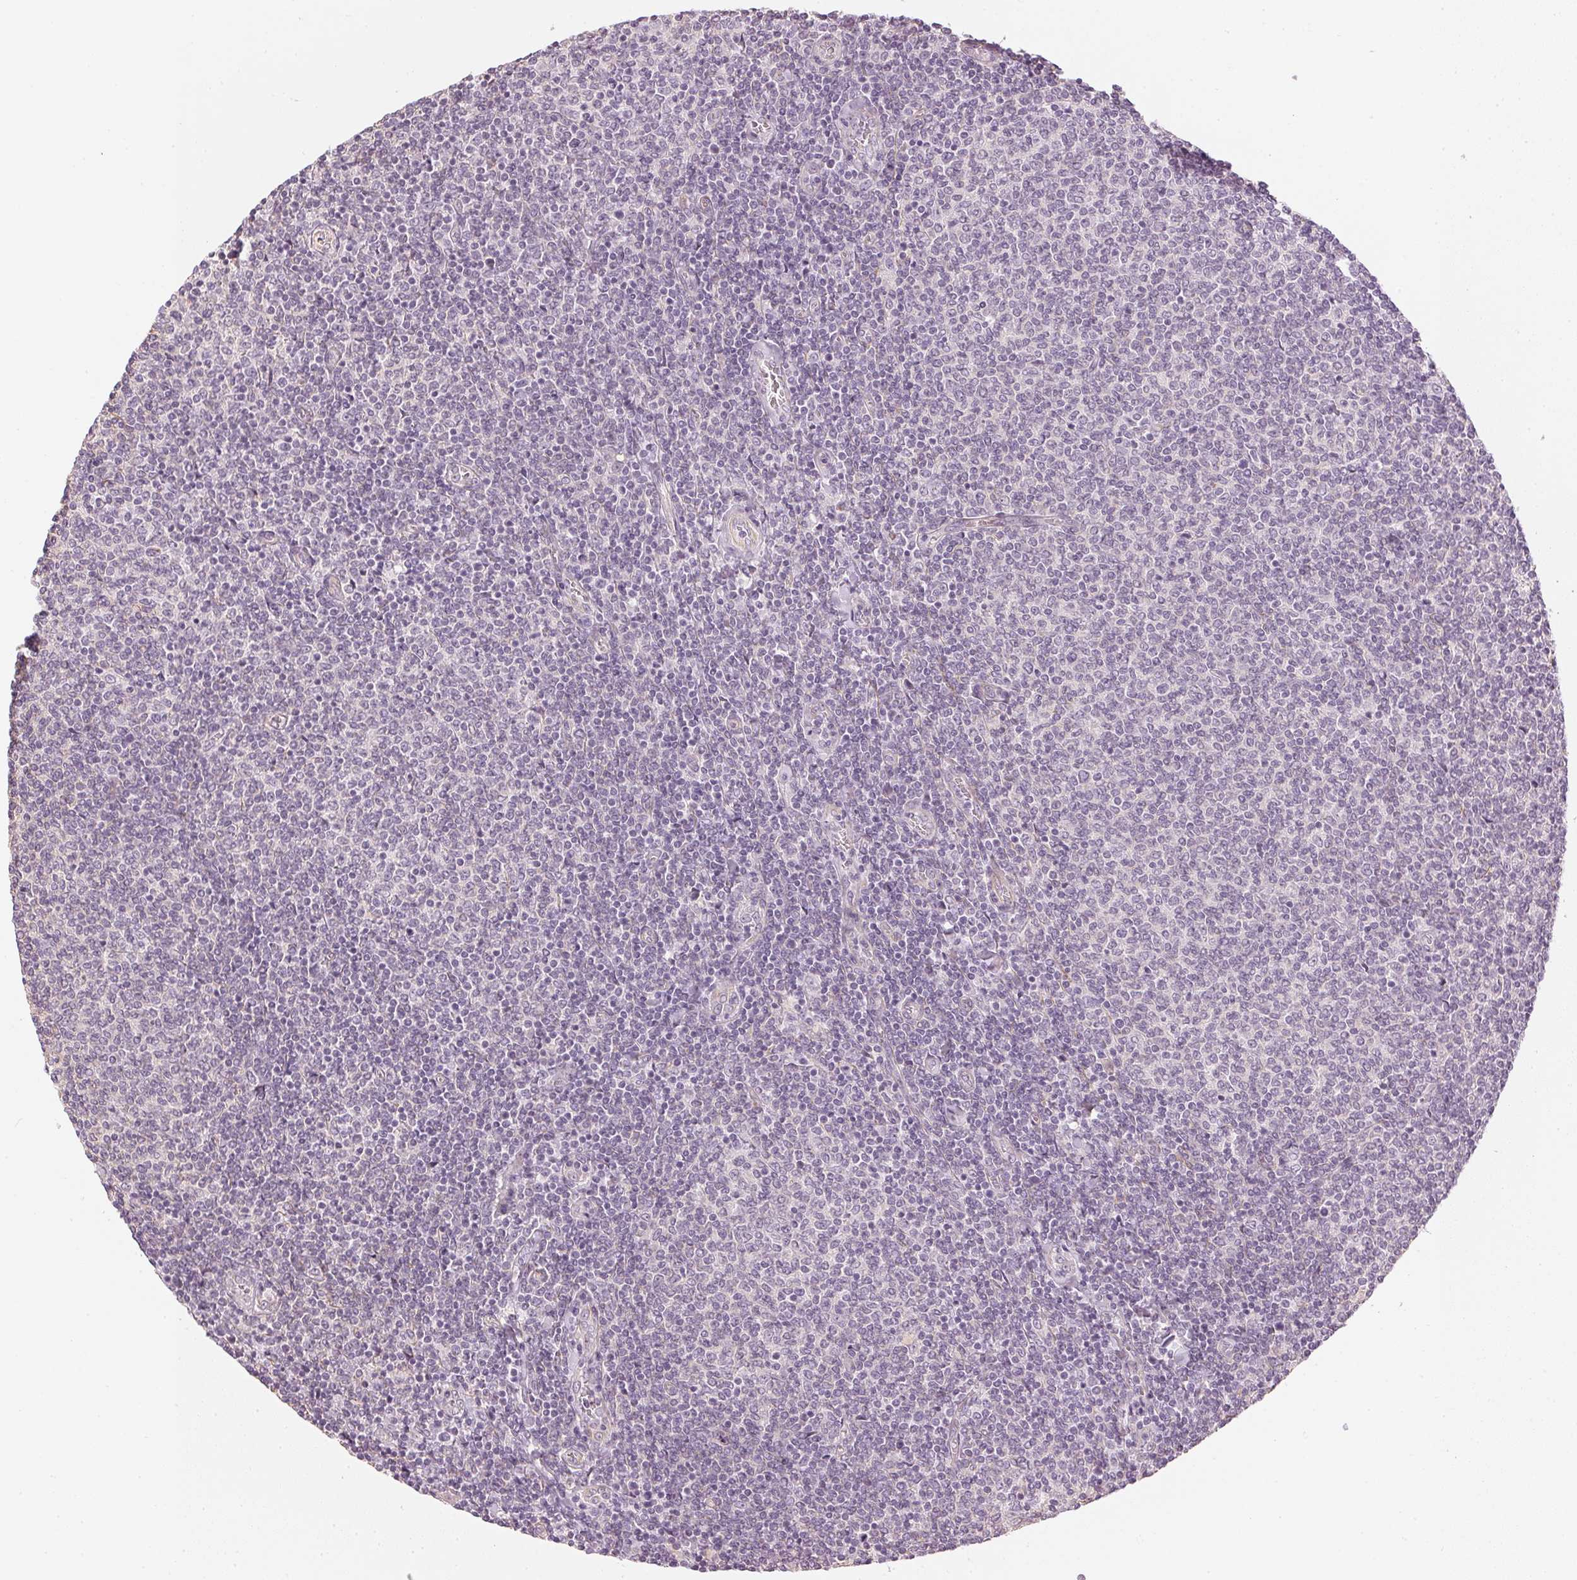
{"staining": {"intensity": "negative", "quantity": "none", "location": "none"}, "tissue": "lymphoma", "cell_type": "Tumor cells", "image_type": "cancer", "snomed": [{"axis": "morphology", "description": "Malignant lymphoma, non-Hodgkin's type, Low grade"}, {"axis": "topography", "description": "Lymph node"}], "caption": "This is a image of immunohistochemistry staining of lymphoma, which shows no staining in tumor cells. (Brightfield microscopy of DAB (3,3'-diaminobenzidine) immunohistochemistry (IHC) at high magnification).", "gene": "APLP1", "patient": {"sex": "male", "age": 52}}